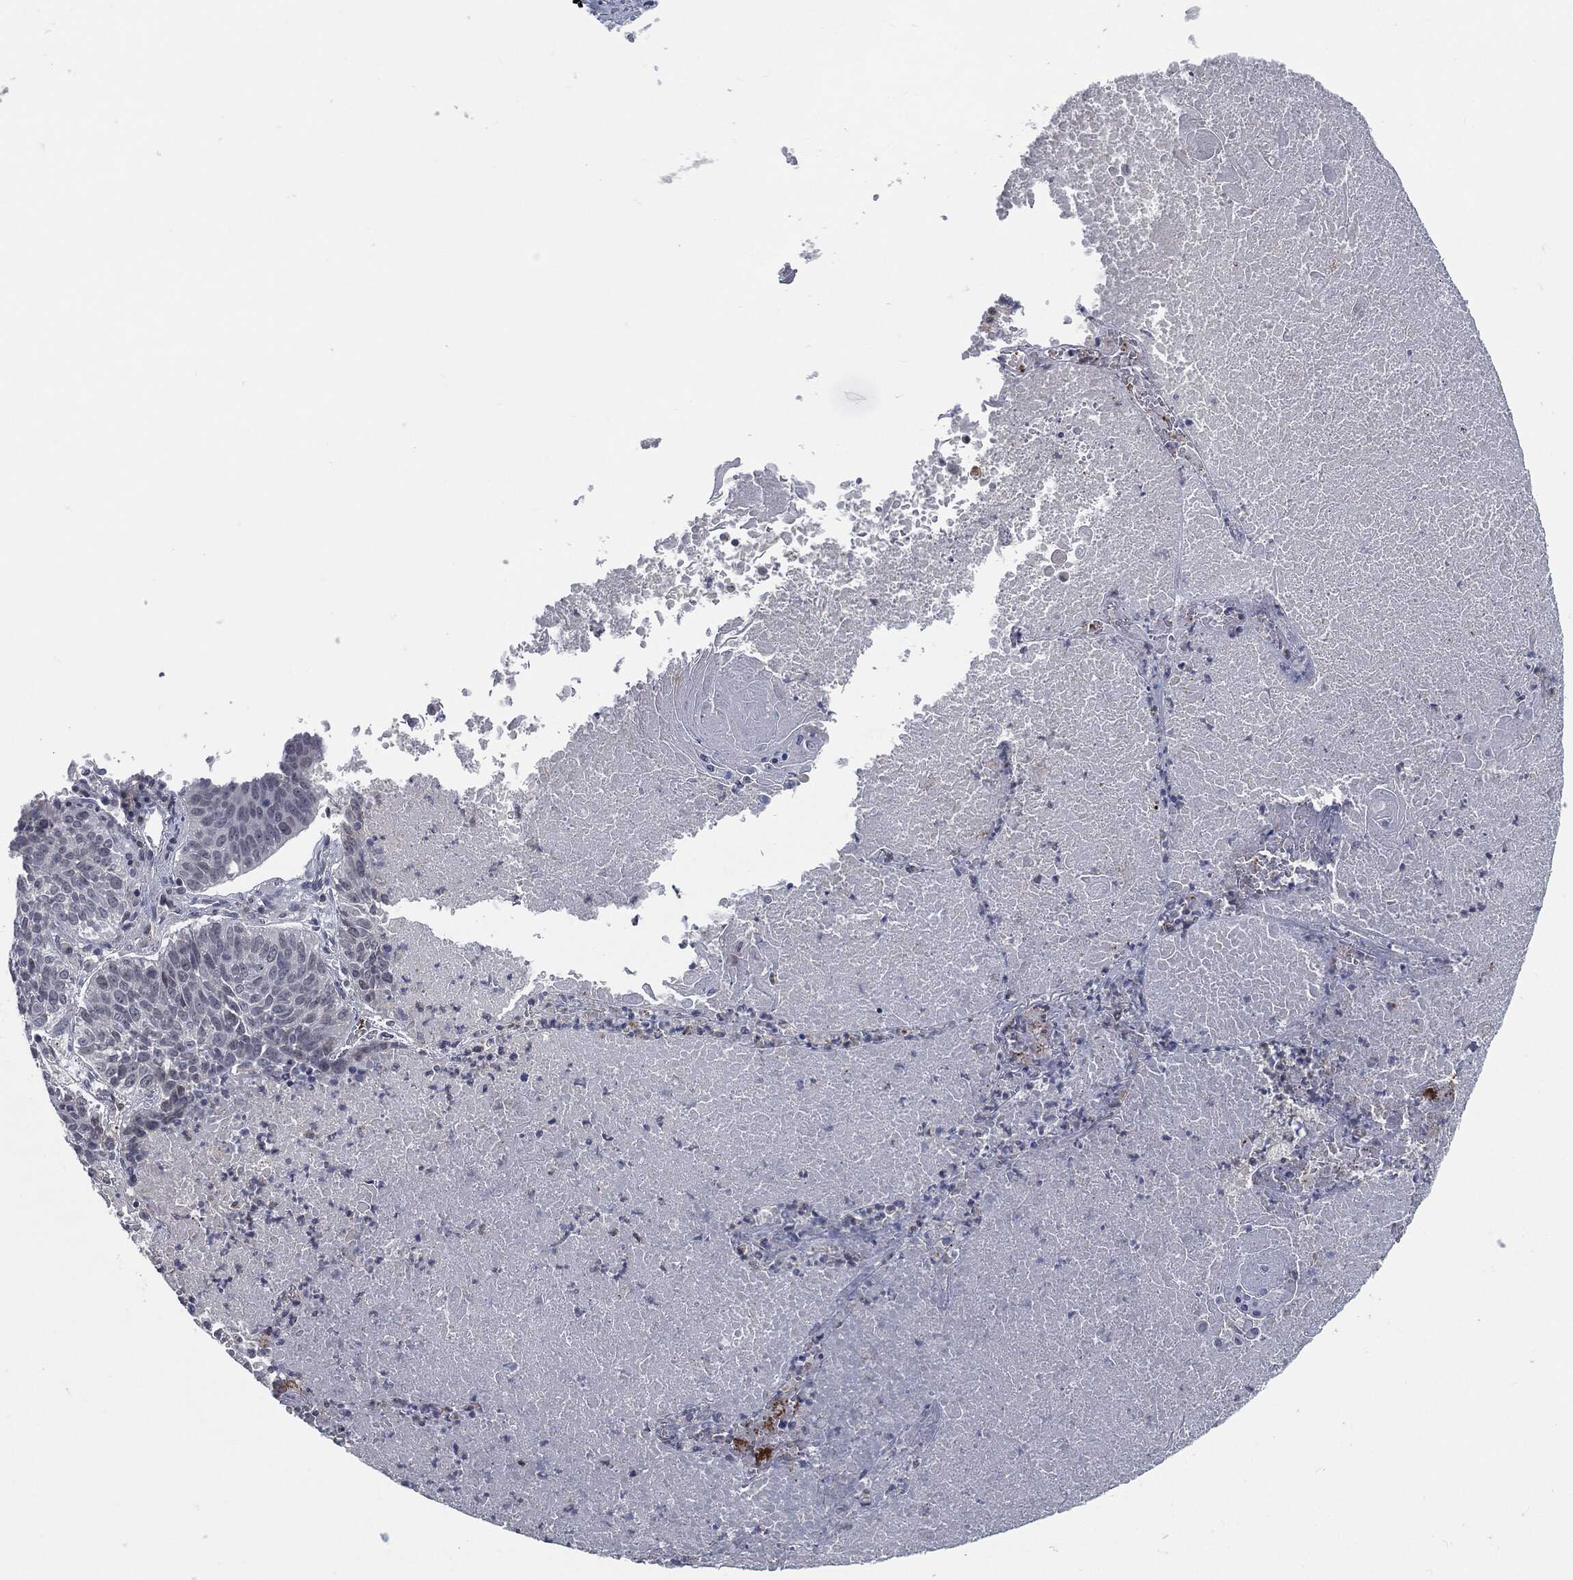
{"staining": {"intensity": "negative", "quantity": "none", "location": "none"}, "tissue": "lung cancer", "cell_type": "Tumor cells", "image_type": "cancer", "snomed": [{"axis": "morphology", "description": "Squamous cell carcinoma, NOS"}, {"axis": "topography", "description": "Lung"}], "caption": "Squamous cell carcinoma (lung) was stained to show a protein in brown. There is no significant positivity in tumor cells.", "gene": "PROM1", "patient": {"sex": "male", "age": 64}}